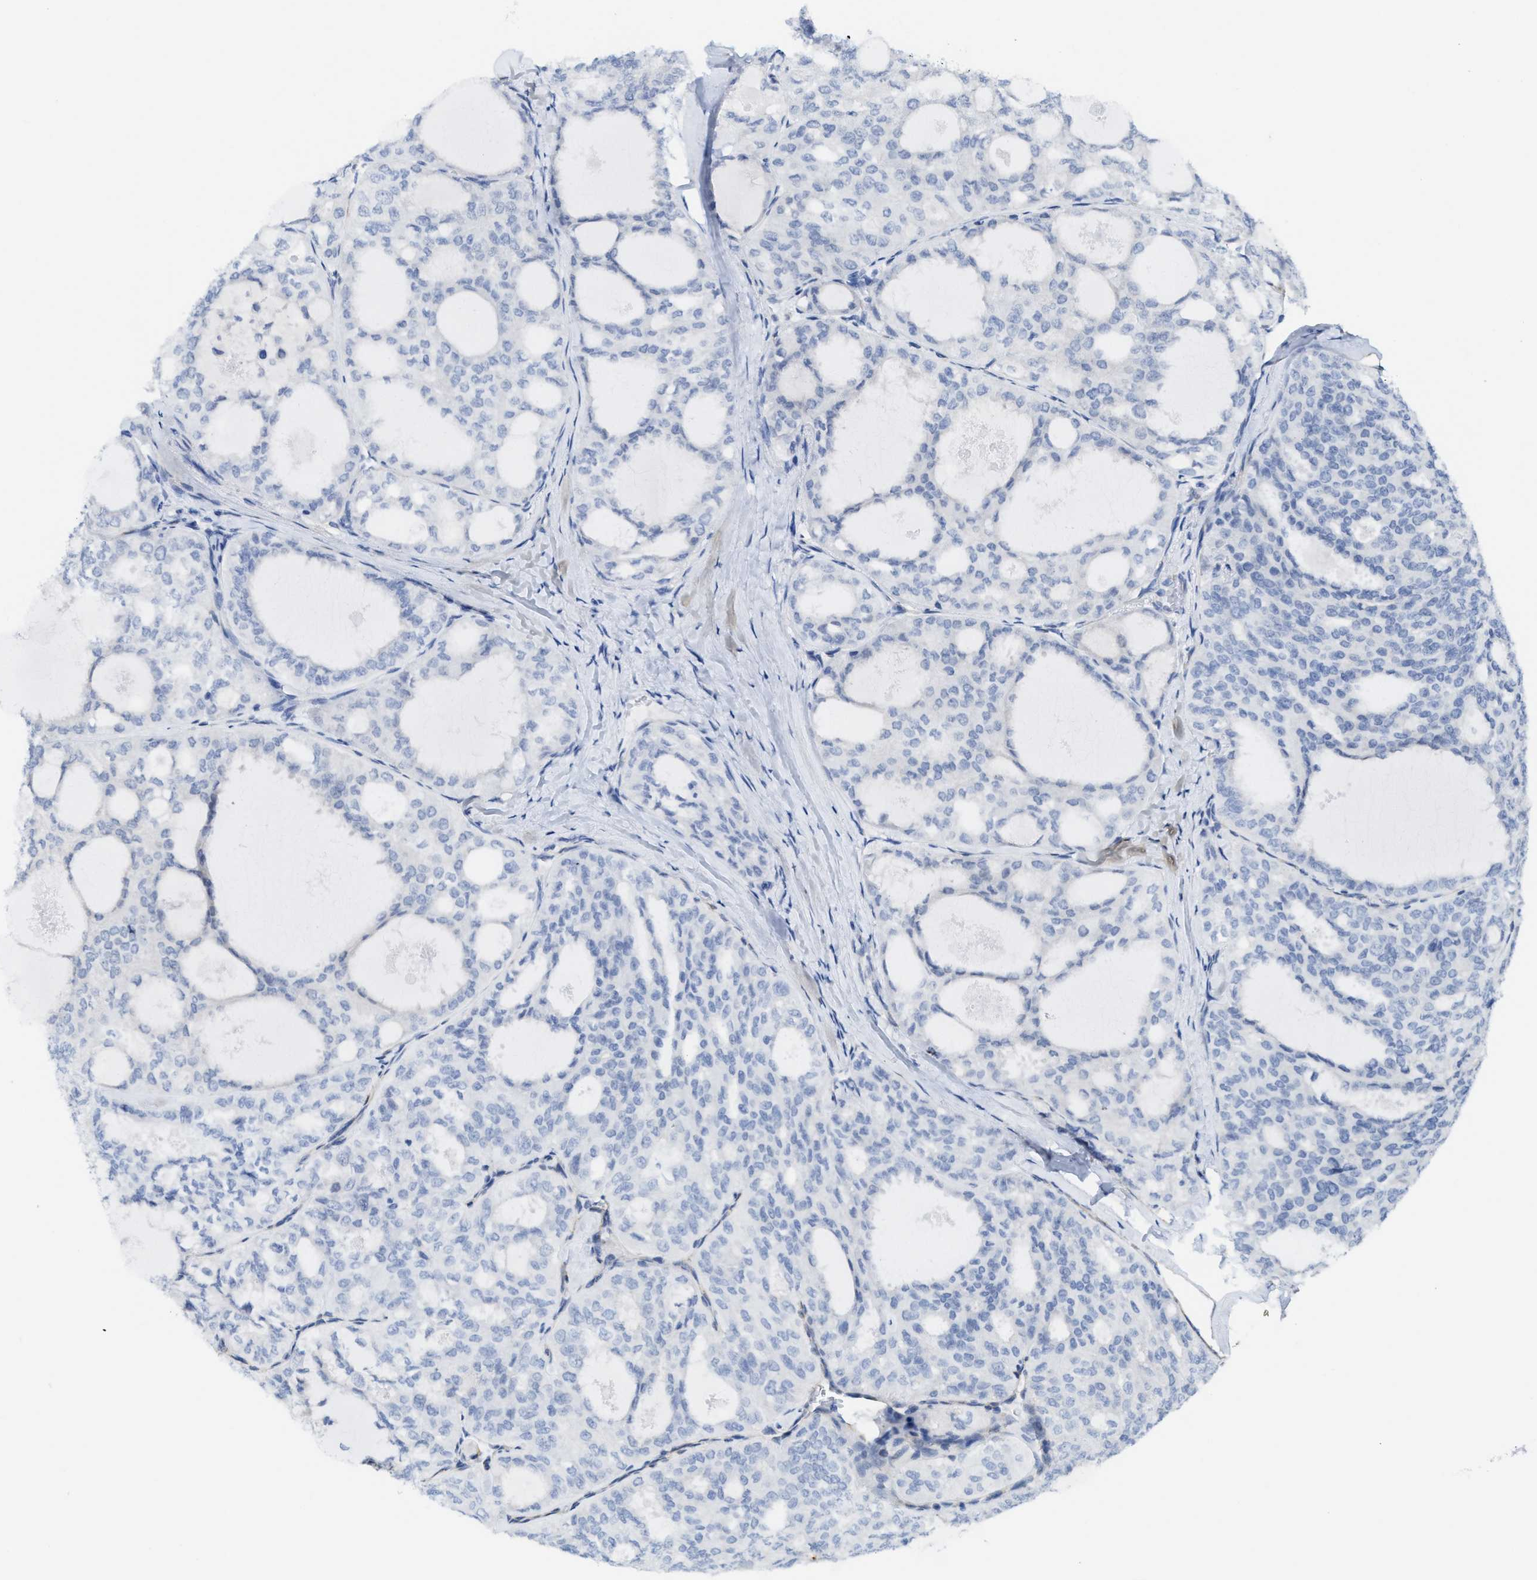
{"staining": {"intensity": "negative", "quantity": "none", "location": "none"}, "tissue": "thyroid cancer", "cell_type": "Tumor cells", "image_type": "cancer", "snomed": [{"axis": "morphology", "description": "Follicular adenoma carcinoma, NOS"}, {"axis": "topography", "description": "Thyroid gland"}], "caption": "Tumor cells show no significant expression in follicular adenoma carcinoma (thyroid).", "gene": "TUB", "patient": {"sex": "male", "age": 75}}